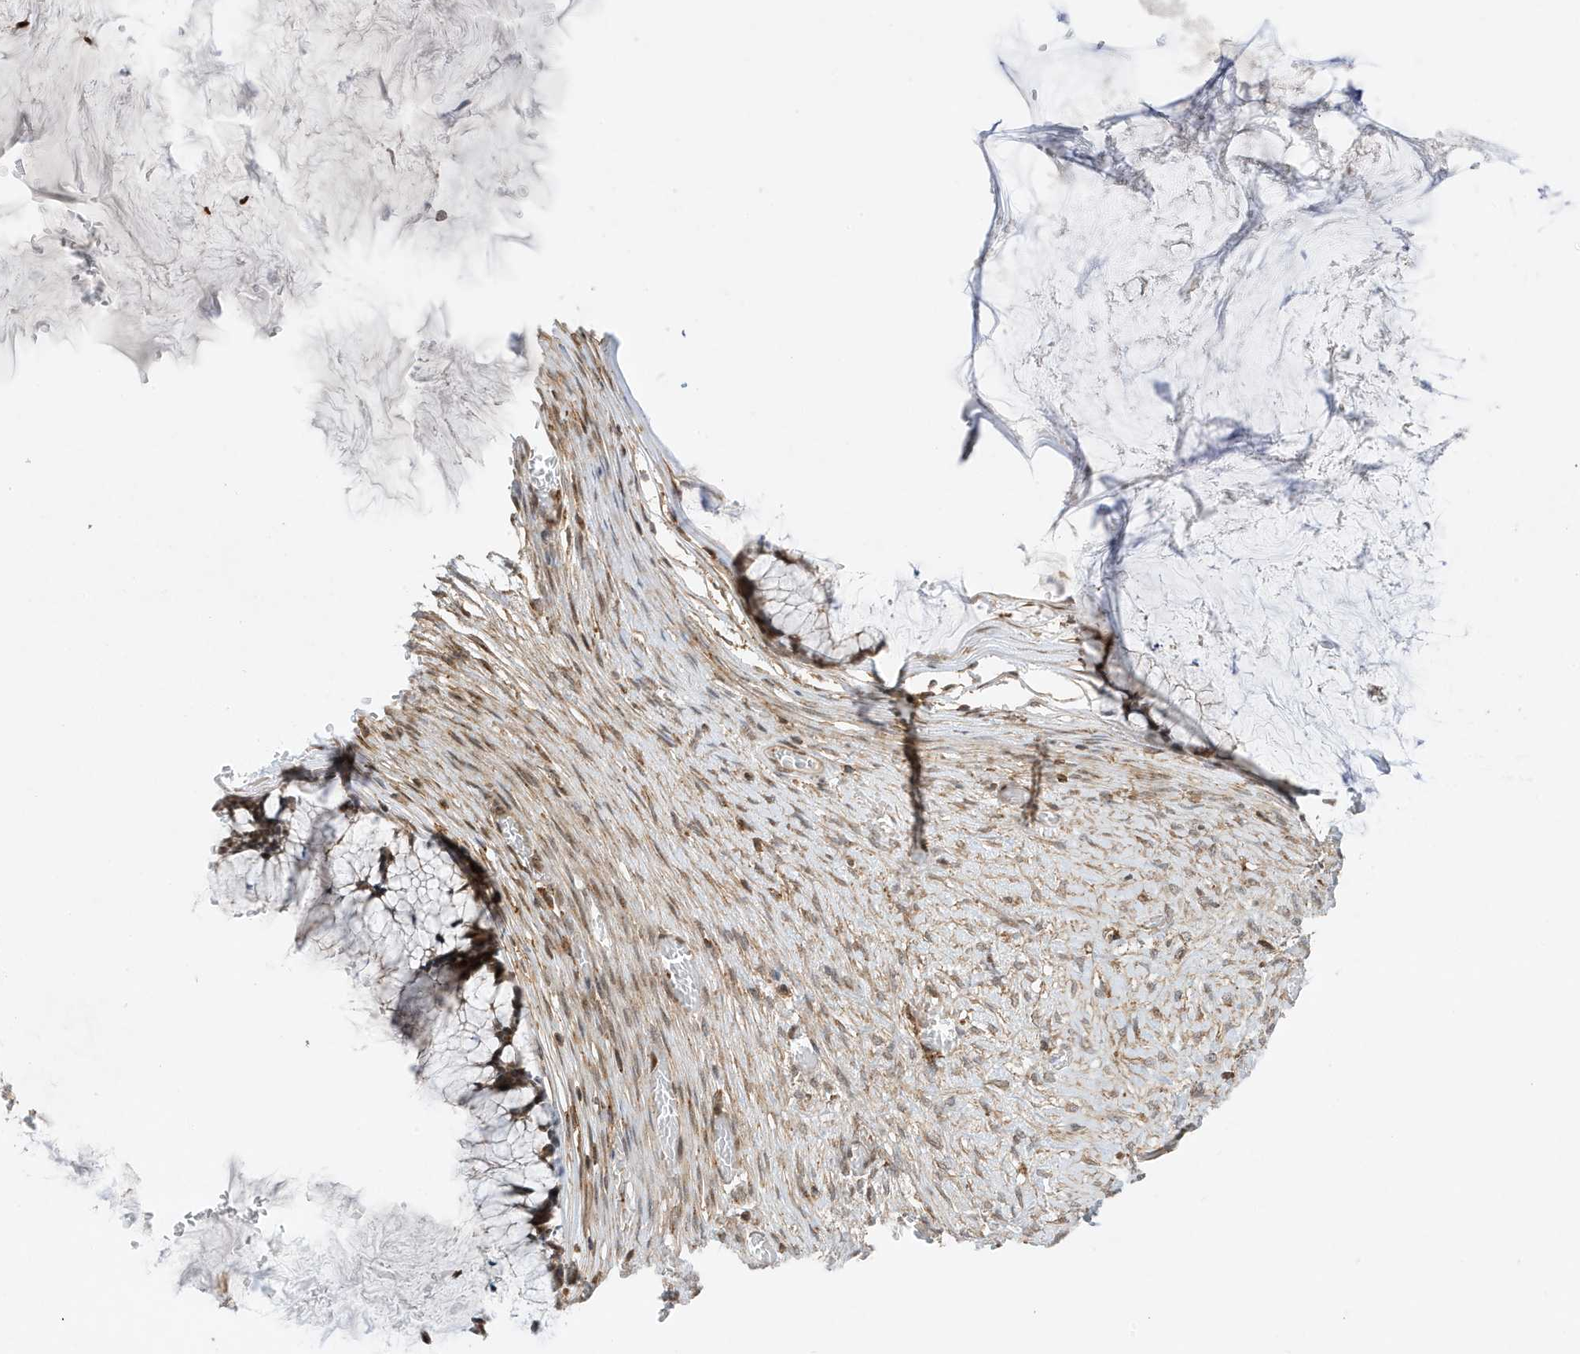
{"staining": {"intensity": "moderate", "quantity": ">75%", "location": "nuclear"}, "tissue": "ovarian cancer", "cell_type": "Tumor cells", "image_type": "cancer", "snomed": [{"axis": "morphology", "description": "Cystadenocarcinoma, mucinous, NOS"}, {"axis": "topography", "description": "Ovary"}], "caption": "High-magnification brightfield microscopy of ovarian cancer stained with DAB (3,3'-diaminobenzidine) (brown) and counterstained with hematoxylin (blue). tumor cells exhibit moderate nuclear expression is present in approximately>75% of cells.", "gene": "TATDN3", "patient": {"sex": "female", "age": 42}}